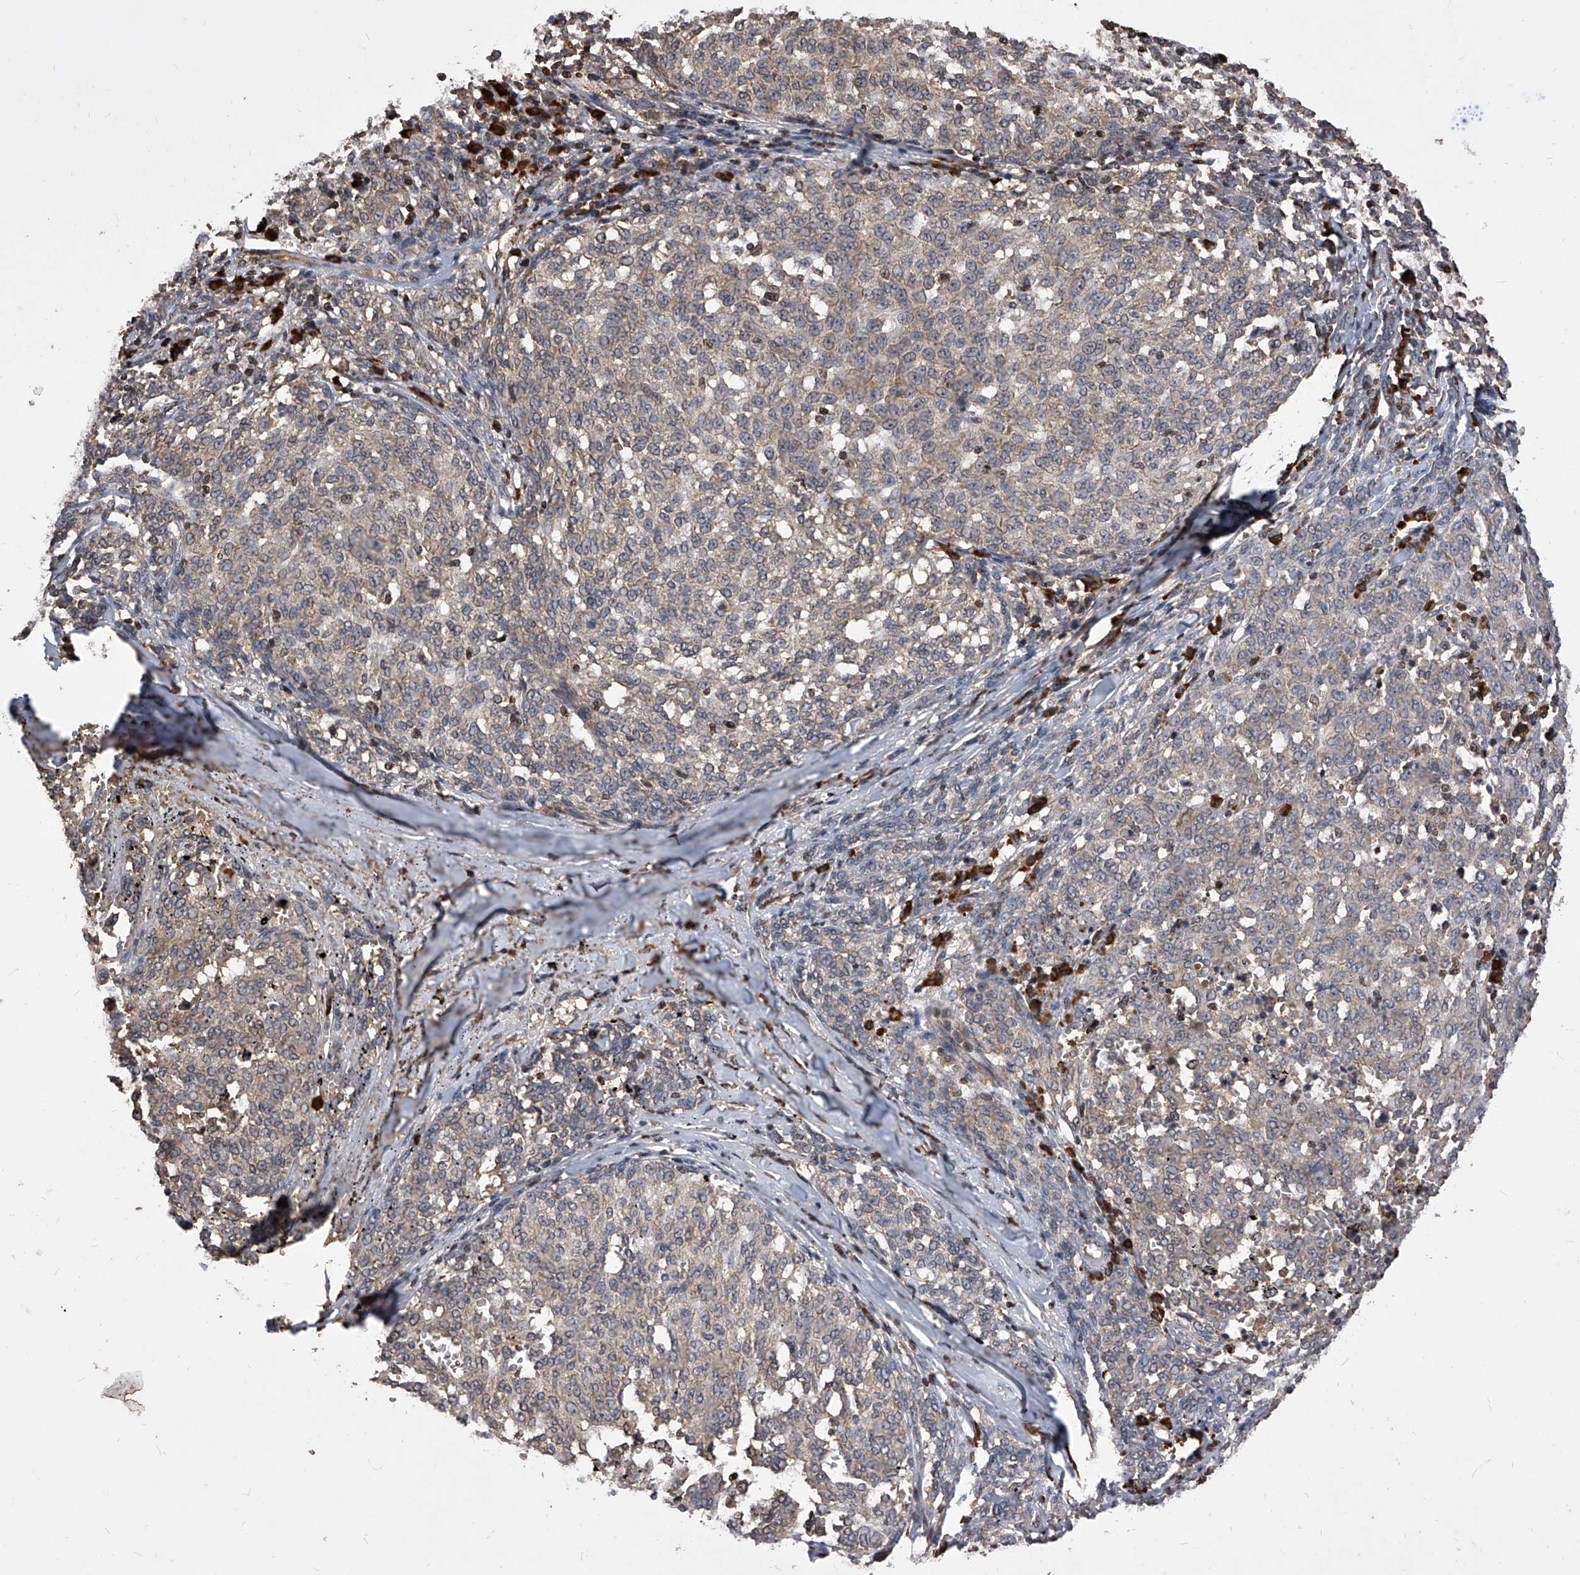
{"staining": {"intensity": "negative", "quantity": "none", "location": "none"}, "tissue": "melanoma", "cell_type": "Tumor cells", "image_type": "cancer", "snomed": [{"axis": "morphology", "description": "Malignant melanoma, NOS"}, {"axis": "topography", "description": "Skin"}], "caption": "Micrograph shows no significant protein positivity in tumor cells of malignant melanoma.", "gene": "ID1", "patient": {"sex": "female", "age": 72}}